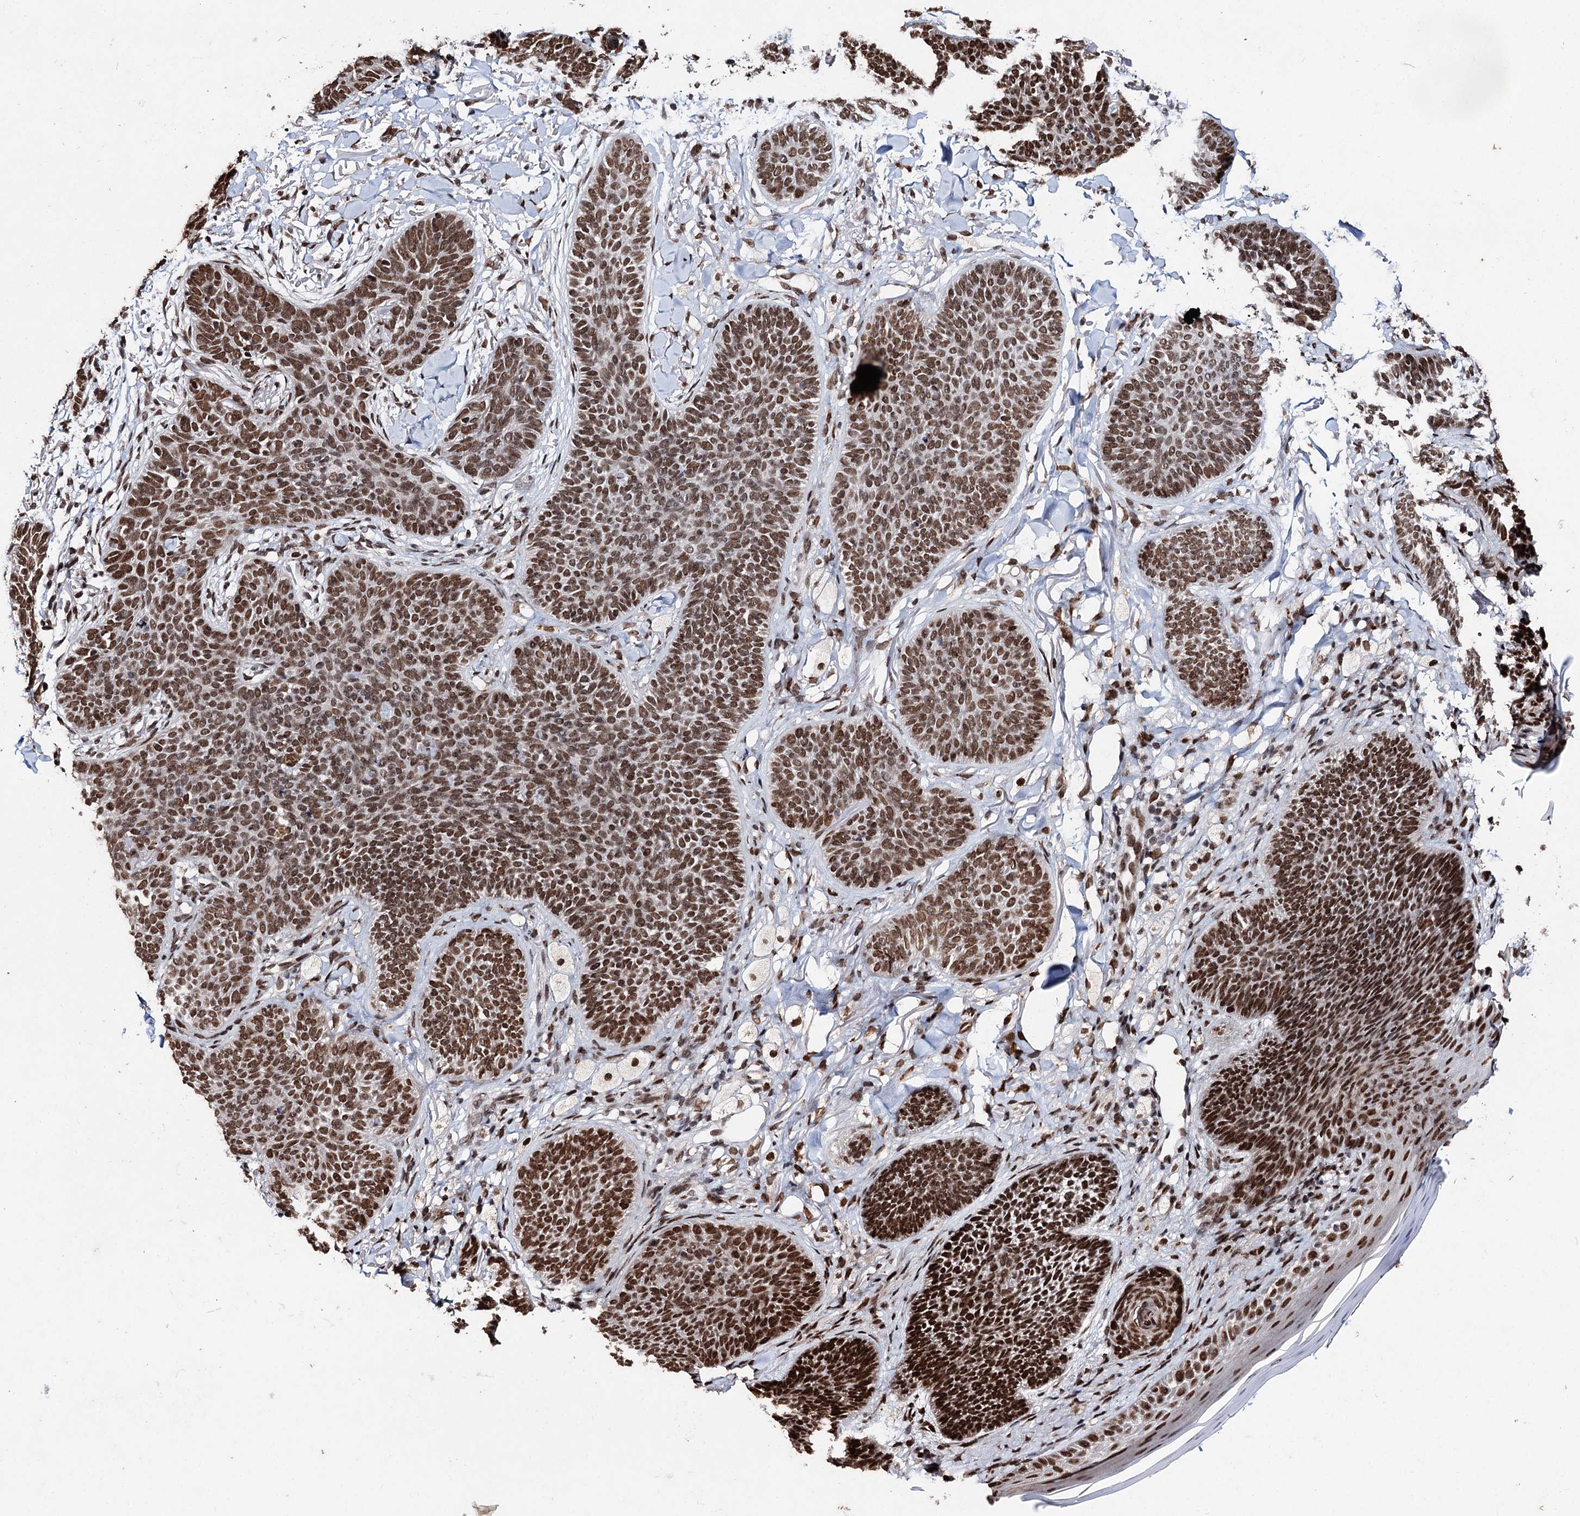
{"staining": {"intensity": "moderate", "quantity": ">75%", "location": "nuclear"}, "tissue": "skin cancer", "cell_type": "Tumor cells", "image_type": "cancer", "snomed": [{"axis": "morphology", "description": "Basal cell carcinoma"}, {"axis": "topography", "description": "Skin"}], "caption": "Protein expression analysis of human skin basal cell carcinoma reveals moderate nuclear positivity in about >75% of tumor cells.", "gene": "MATR3", "patient": {"sex": "male", "age": 85}}